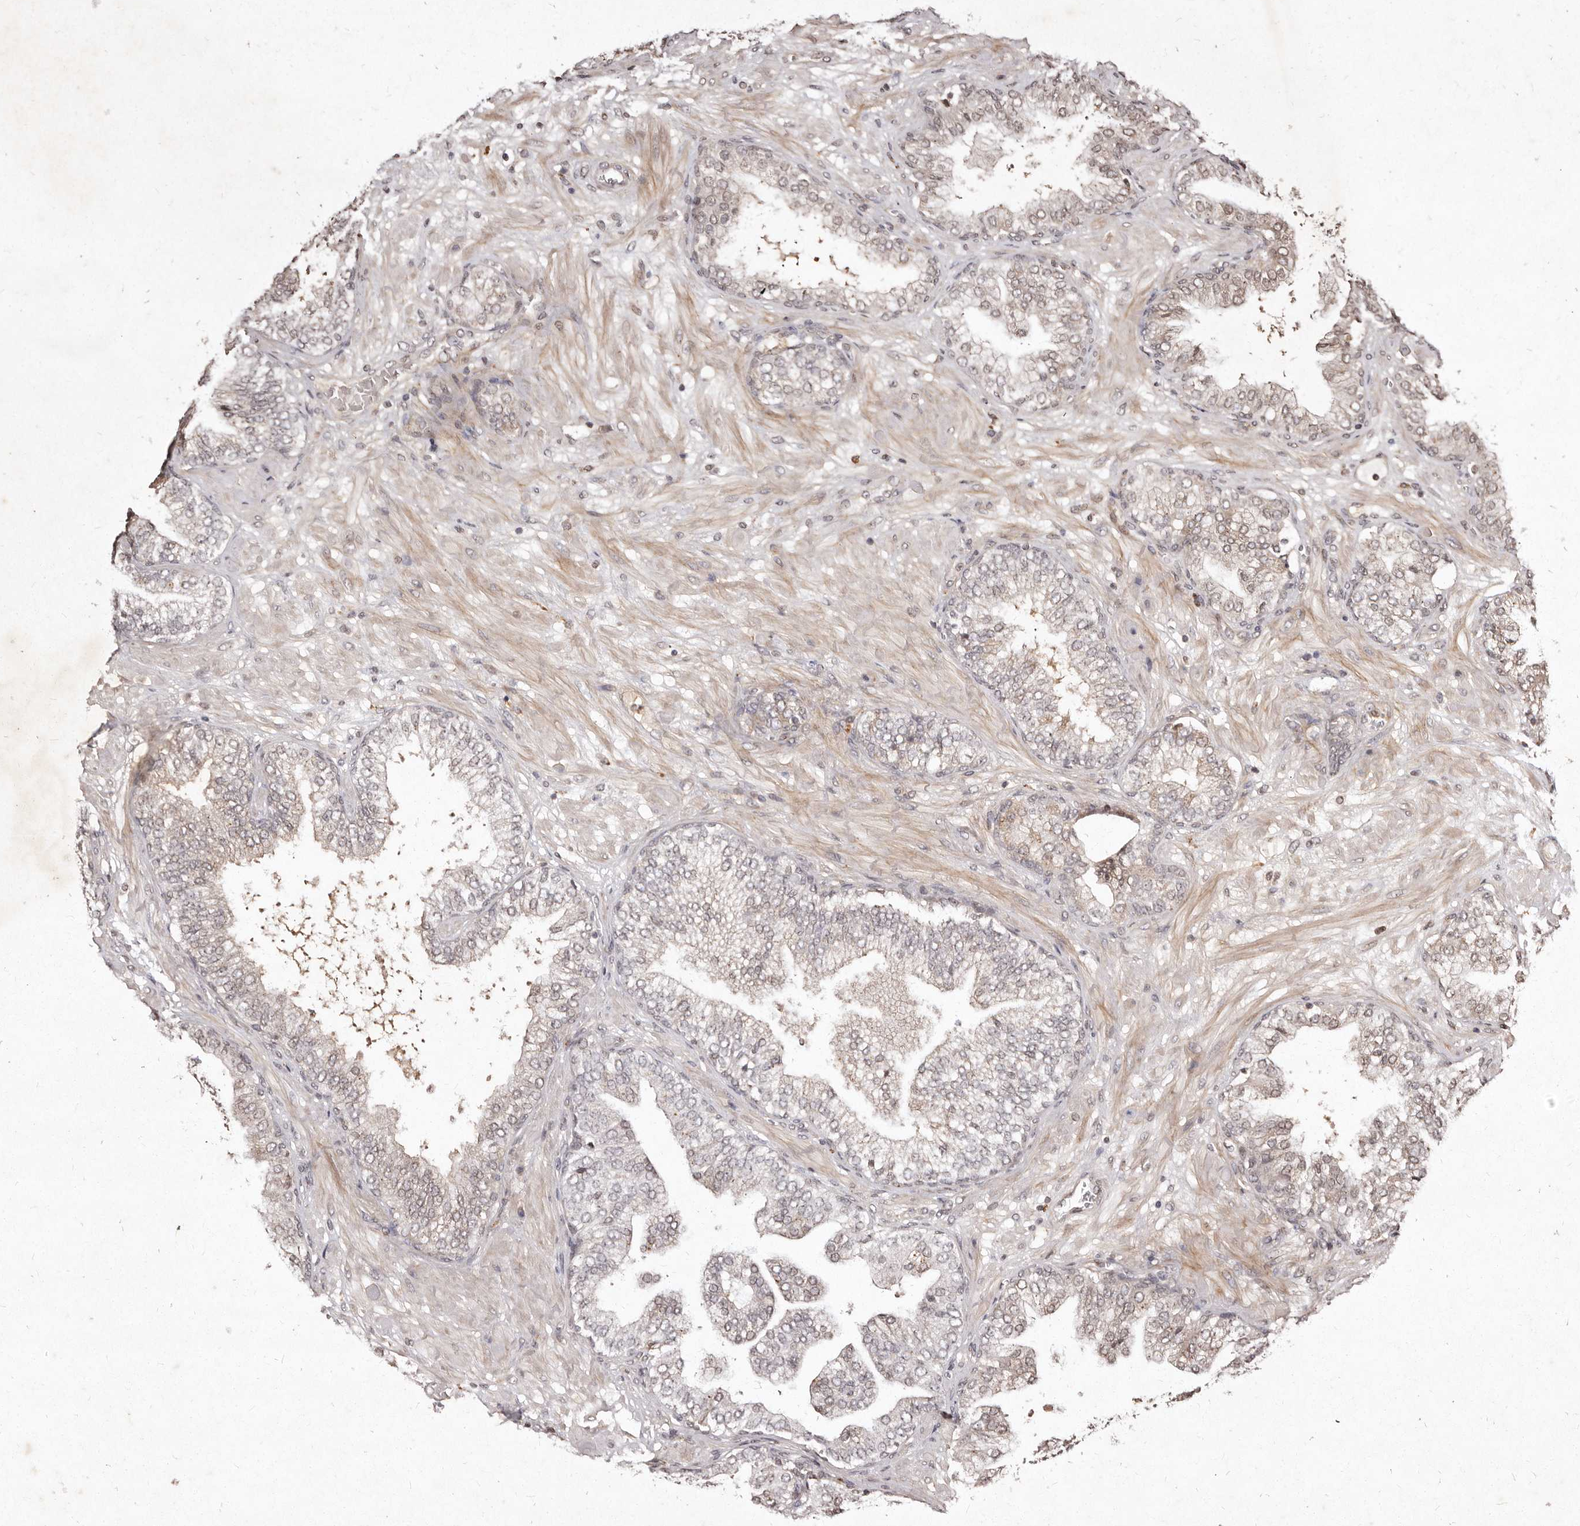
{"staining": {"intensity": "weak", "quantity": "25%-75%", "location": "nuclear"}, "tissue": "prostate cancer", "cell_type": "Tumor cells", "image_type": "cancer", "snomed": [{"axis": "morphology", "description": "Adenocarcinoma, High grade"}, {"axis": "topography", "description": "Prostate"}], "caption": "Immunohistochemical staining of human prostate cancer (high-grade adenocarcinoma) displays low levels of weak nuclear protein positivity in approximately 25%-75% of tumor cells.", "gene": "LCORL", "patient": {"sex": "male", "age": 59}}